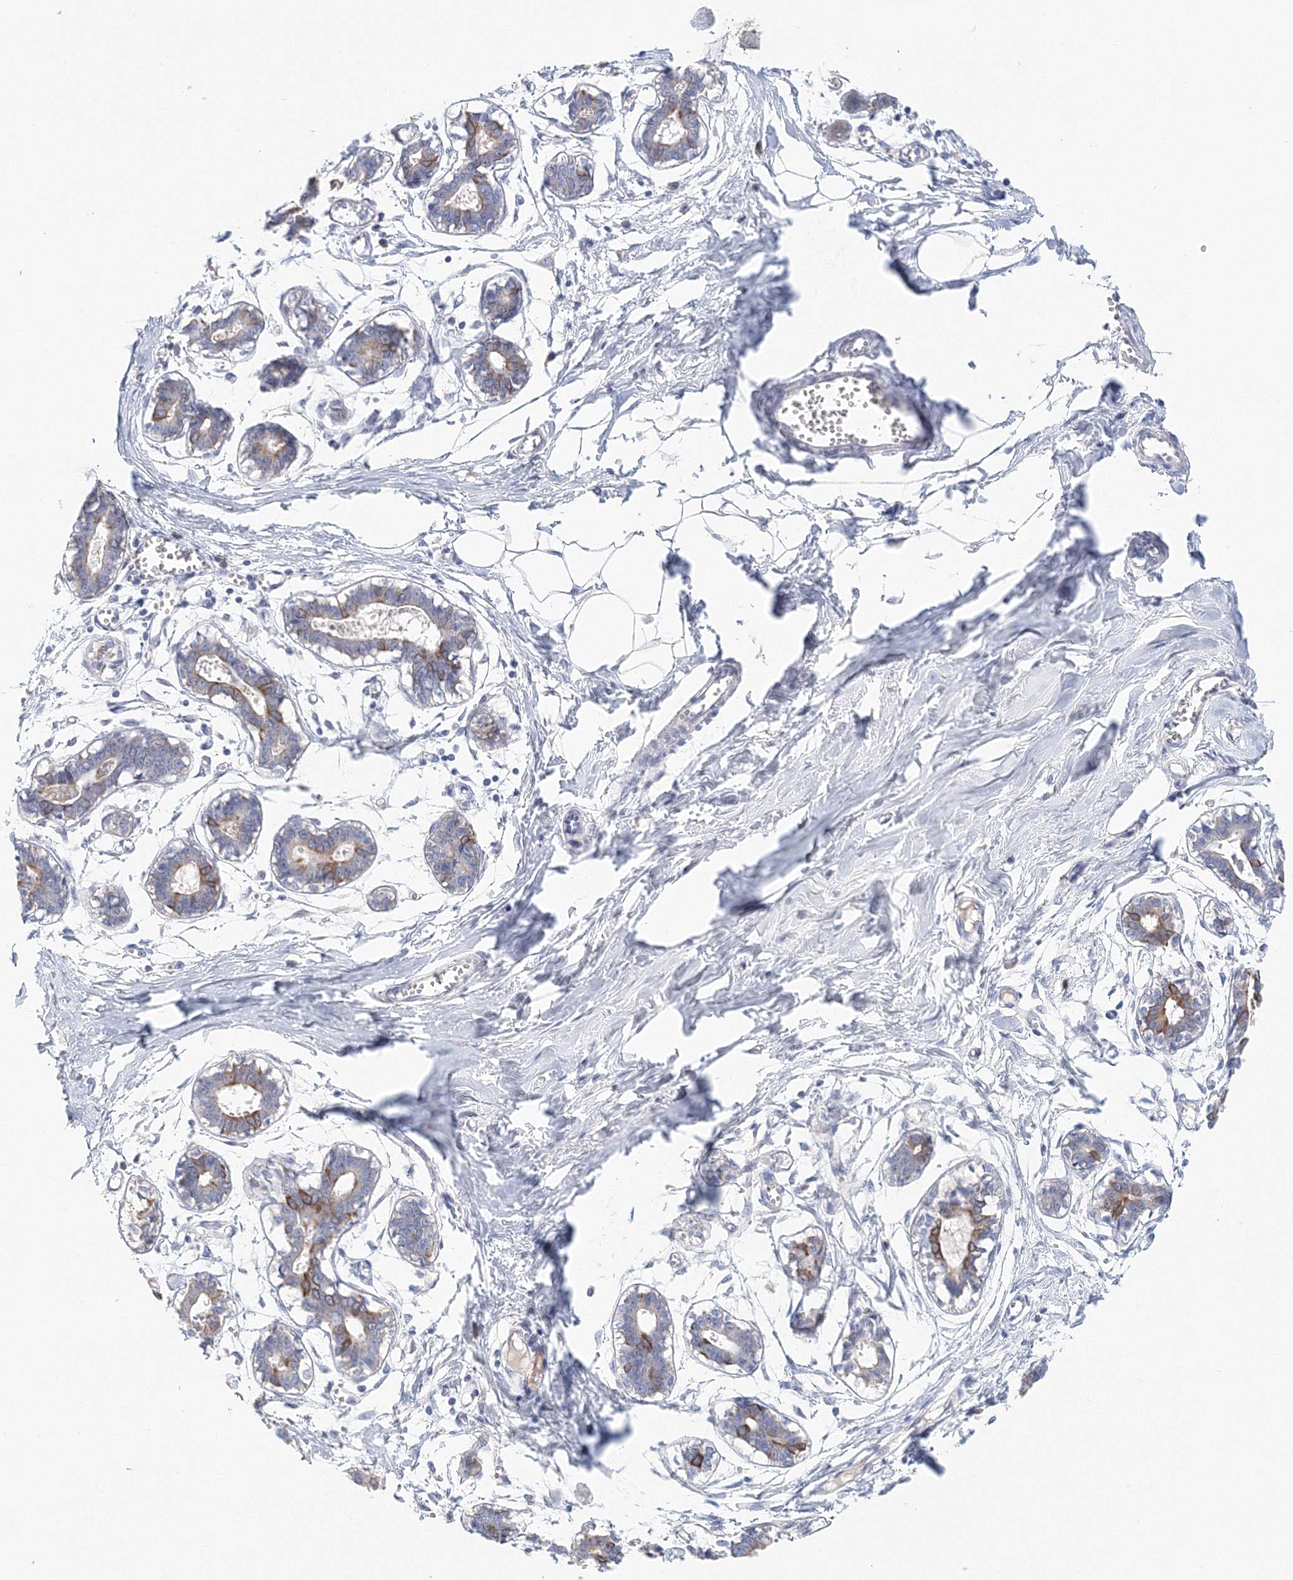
{"staining": {"intensity": "negative", "quantity": "none", "location": "none"}, "tissue": "breast", "cell_type": "Adipocytes", "image_type": "normal", "snomed": [{"axis": "morphology", "description": "Normal tissue, NOS"}, {"axis": "topography", "description": "Breast"}], "caption": "High magnification brightfield microscopy of normal breast stained with DAB (3,3'-diaminobenzidine) (brown) and counterstained with hematoxylin (blue): adipocytes show no significant positivity. (DAB immunohistochemistry, high magnification).", "gene": "LRRIQ4", "patient": {"sex": "female", "age": 27}}